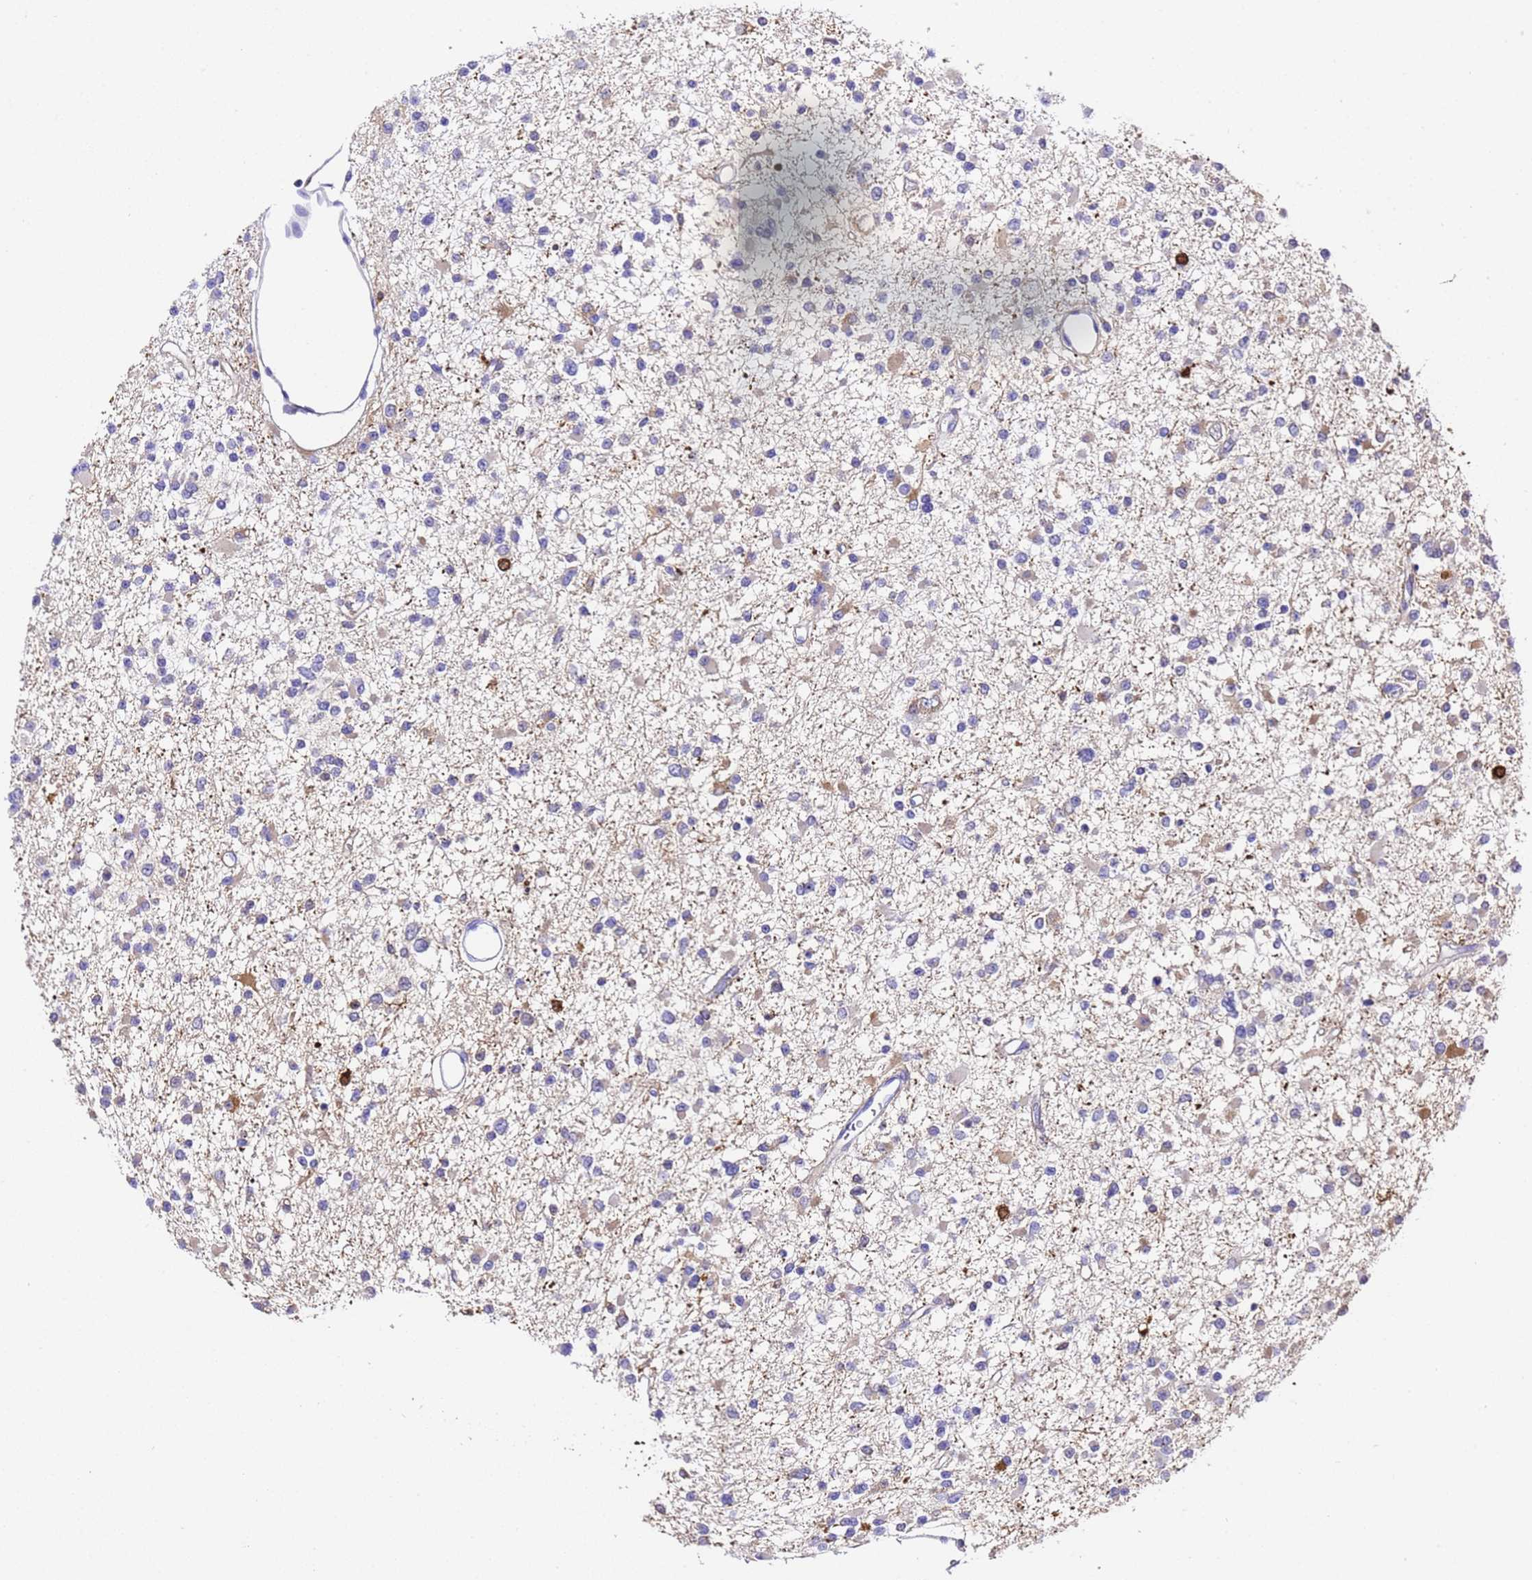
{"staining": {"intensity": "strong", "quantity": "<25%", "location": "cytoplasmic/membranous"}, "tissue": "glioma", "cell_type": "Tumor cells", "image_type": "cancer", "snomed": [{"axis": "morphology", "description": "Glioma, malignant, Low grade"}, {"axis": "topography", "description": "Brain"}], "caption": "This is an image of immunohistochemistry (IHC) staining of malignant glioma (low-grade), which shows strong expression in the cytoplasmic/membranous of tumor cells.", "gene": "FTL", "patient": {"sex": "female", "age": 22}}